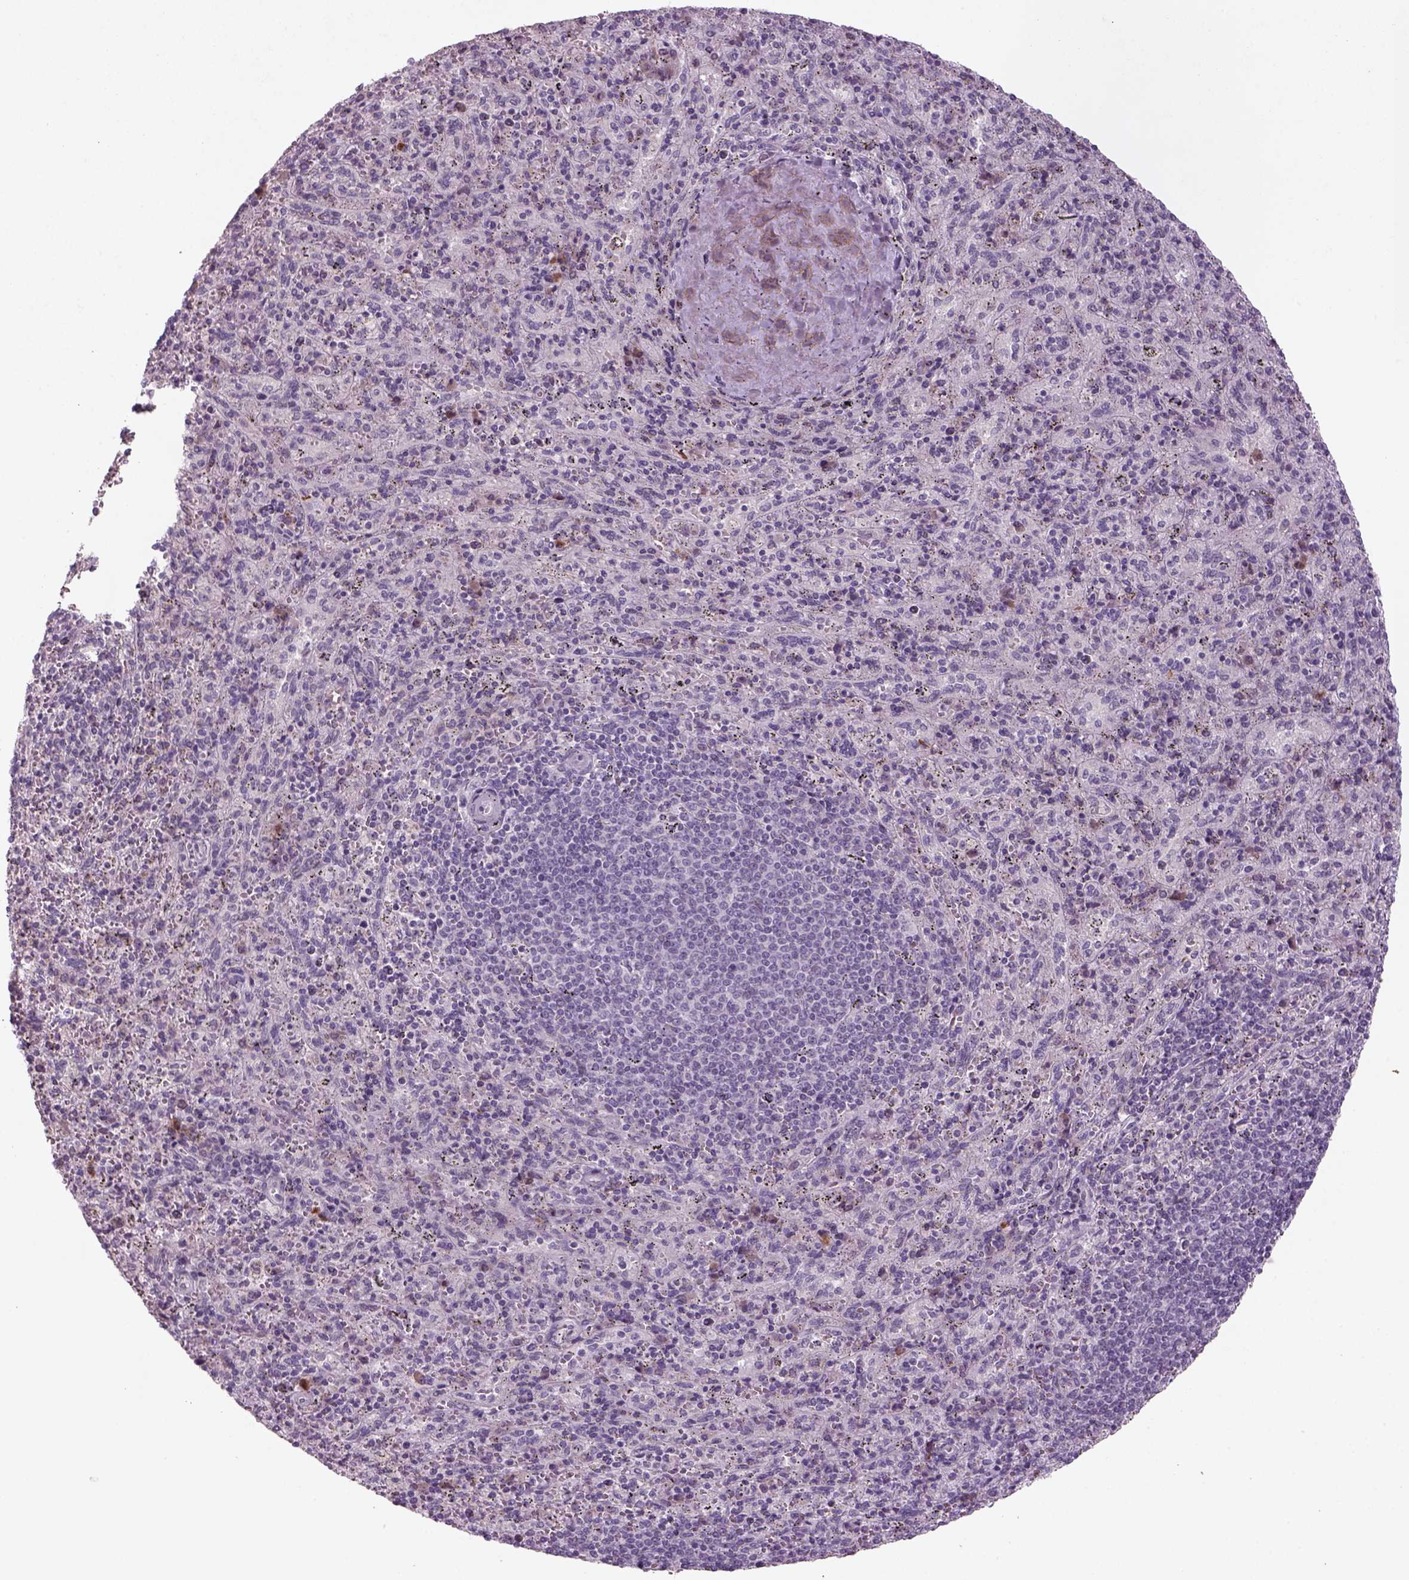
{"staining": {"intensity": "negative", "quantity": "none", "location": "none"}, "tissue": "spleen", "cell_type": "Cells in red pulp", "image_type": "normal", "snomed": [{"axis": "morphology", "description": "Normal tissue, NOS"}, {"axis": "topography", "description": "Spleen"}], "caption": "Immunohistochemistry photomicrograph of unremarkable spleen stained for a protein (brown), which displays no staining in cells in red pulp. (Stains: DAB (3,3'-diaminobenzidine) immunohistochemistry with hematoxylin counter stain, Microscopy: brightfield microscopy at high magnification).", "gene": "PENK", "patient": {"sex": "male", "age": 57}}